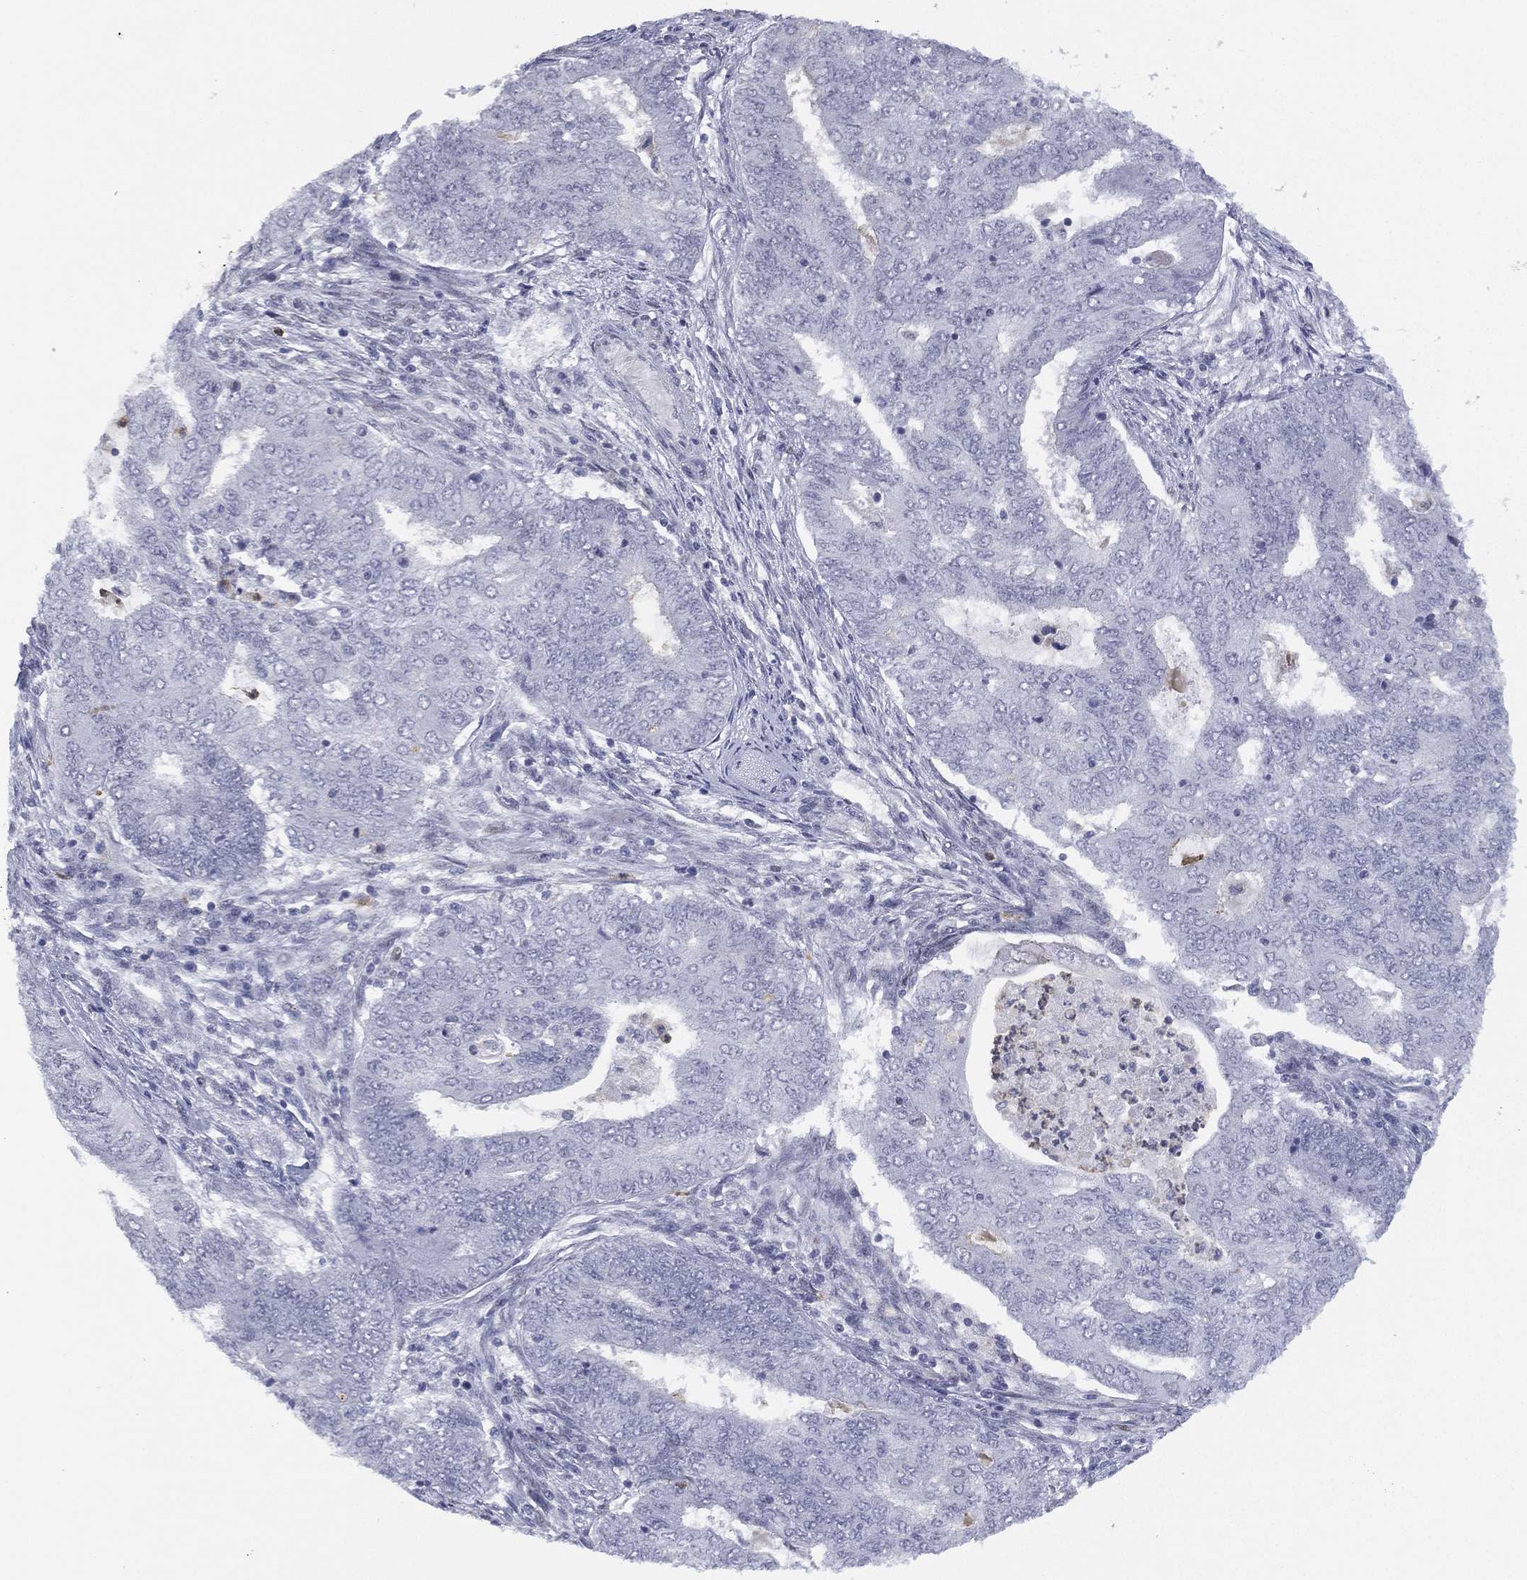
{"staining": {"intensity": "negative", "quantity": "none", "location": "none"}, "tissue": "endometrial cancer", "cell_type": "Tumor cells", "image_type": "cancer", "snomed": [{"axis": "morphology", "description": "Adenocarcinoma, NOS"}, {"axis": "topography", "description": "Endometrium"}], "caption": "DAB immunohistochemical staining of human adenocarcinoma (endometrial) reveals no significant positivity in tumor cells.", "gene": "ZNF711", "patient": {"sex": "female", "age": 62}}